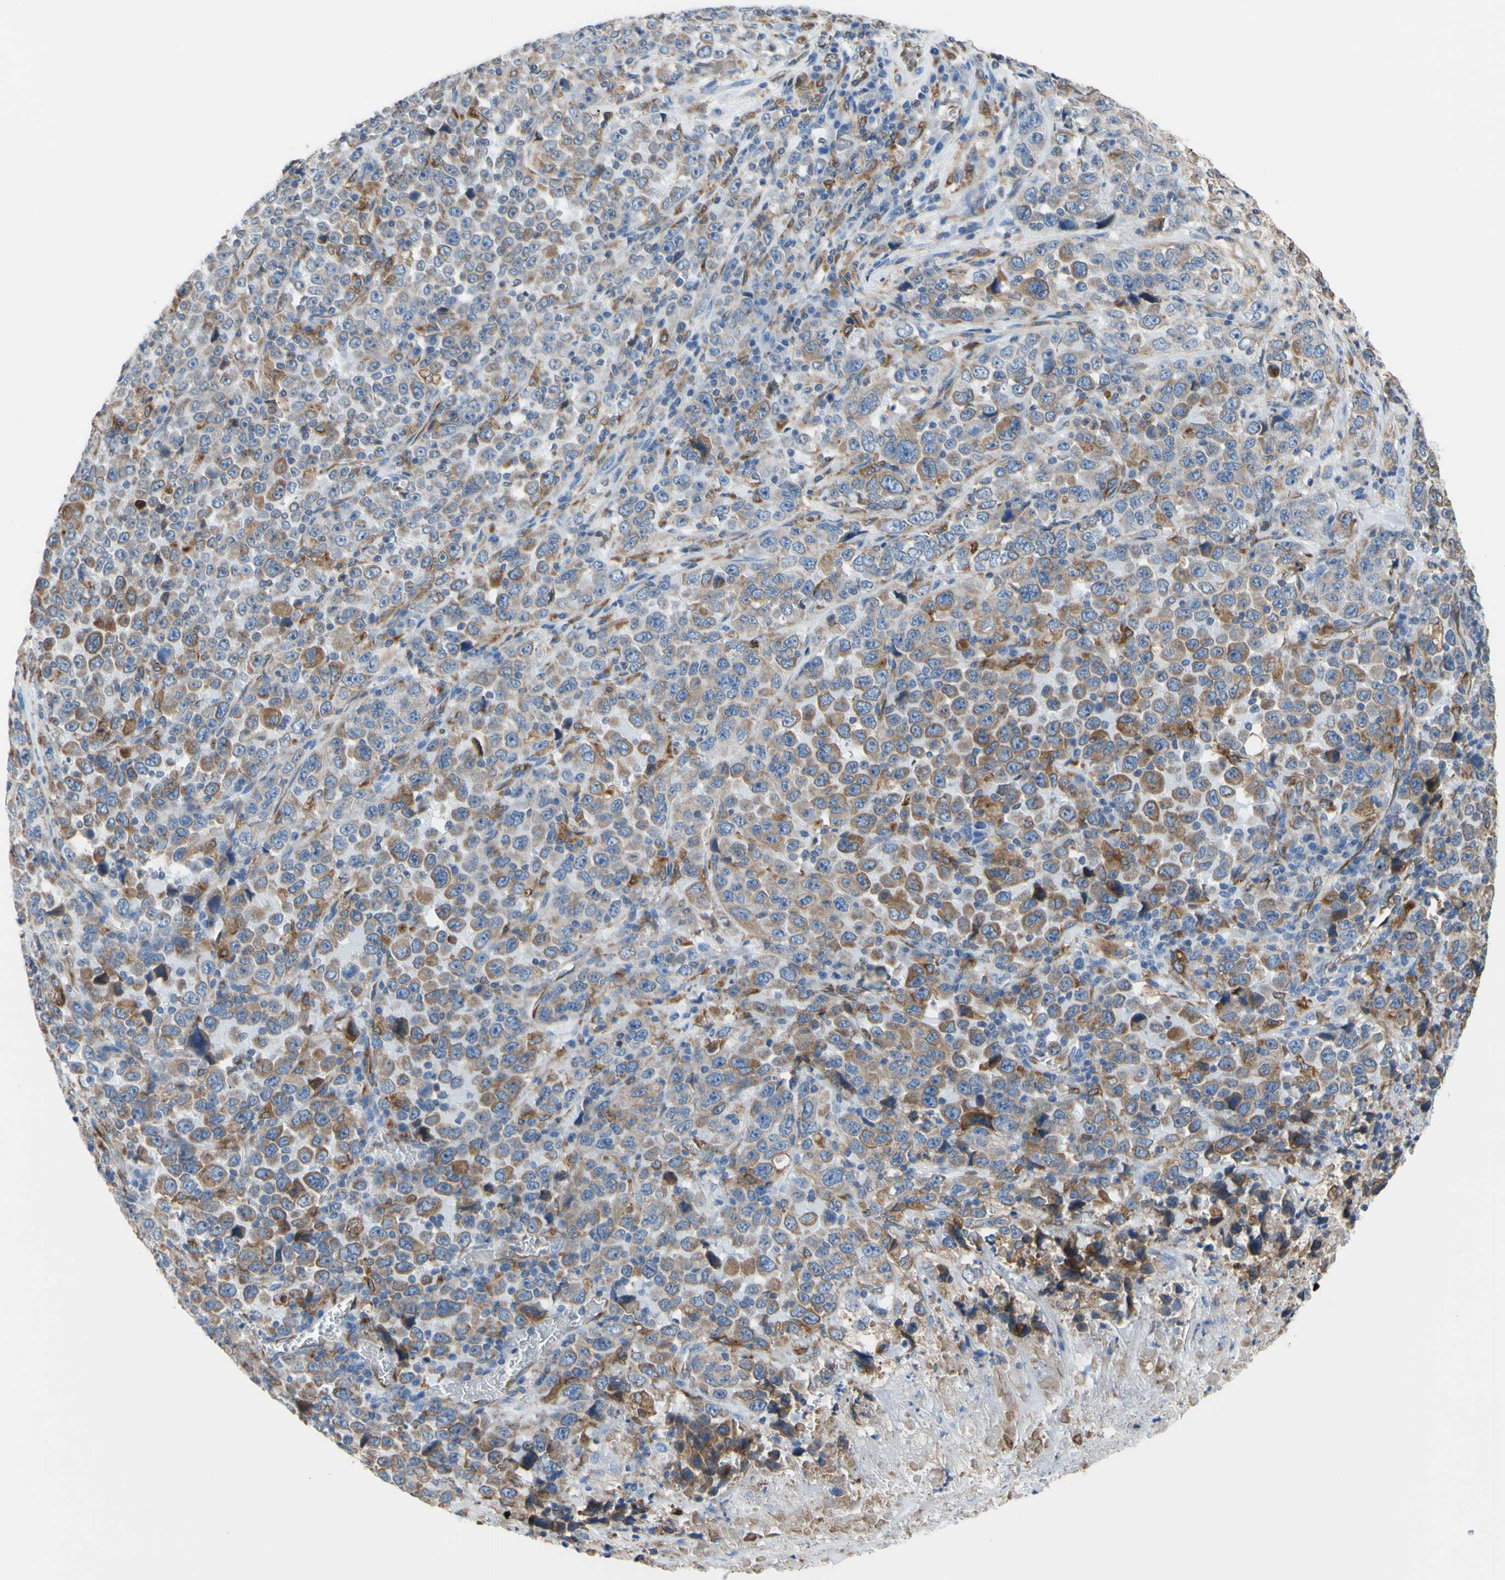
{"staining": {"intensity": "moderate", "quantity": "25%-75%", "location": "cytoplasmic/membranous"}, "tissue": "stomach cancer", "cell_type": "Tumor cells", "image_type": "cancer", "snomed": [{"axis": "morphology", "description": "Normal tissue, NOS"}, {"axis": "morphology", "description": "Adenocarcinoma, NOS"}, {"axis": "topography", "description": "Stomach, upper"}, {"axis": "topography", "description": "Stomach"}], "caption": "Stomach adenocarcinoma was stained to show a protein in brown. There is medium levels of moderate cytoplasmic/membranous positivity in about 25%-75% of tumor cells. Immunohistochemistry stains the protein of interest in brown and the nuclei are stained blue.", "gene": "MGST2", "patient": {"sex": "male", "age": 59}}